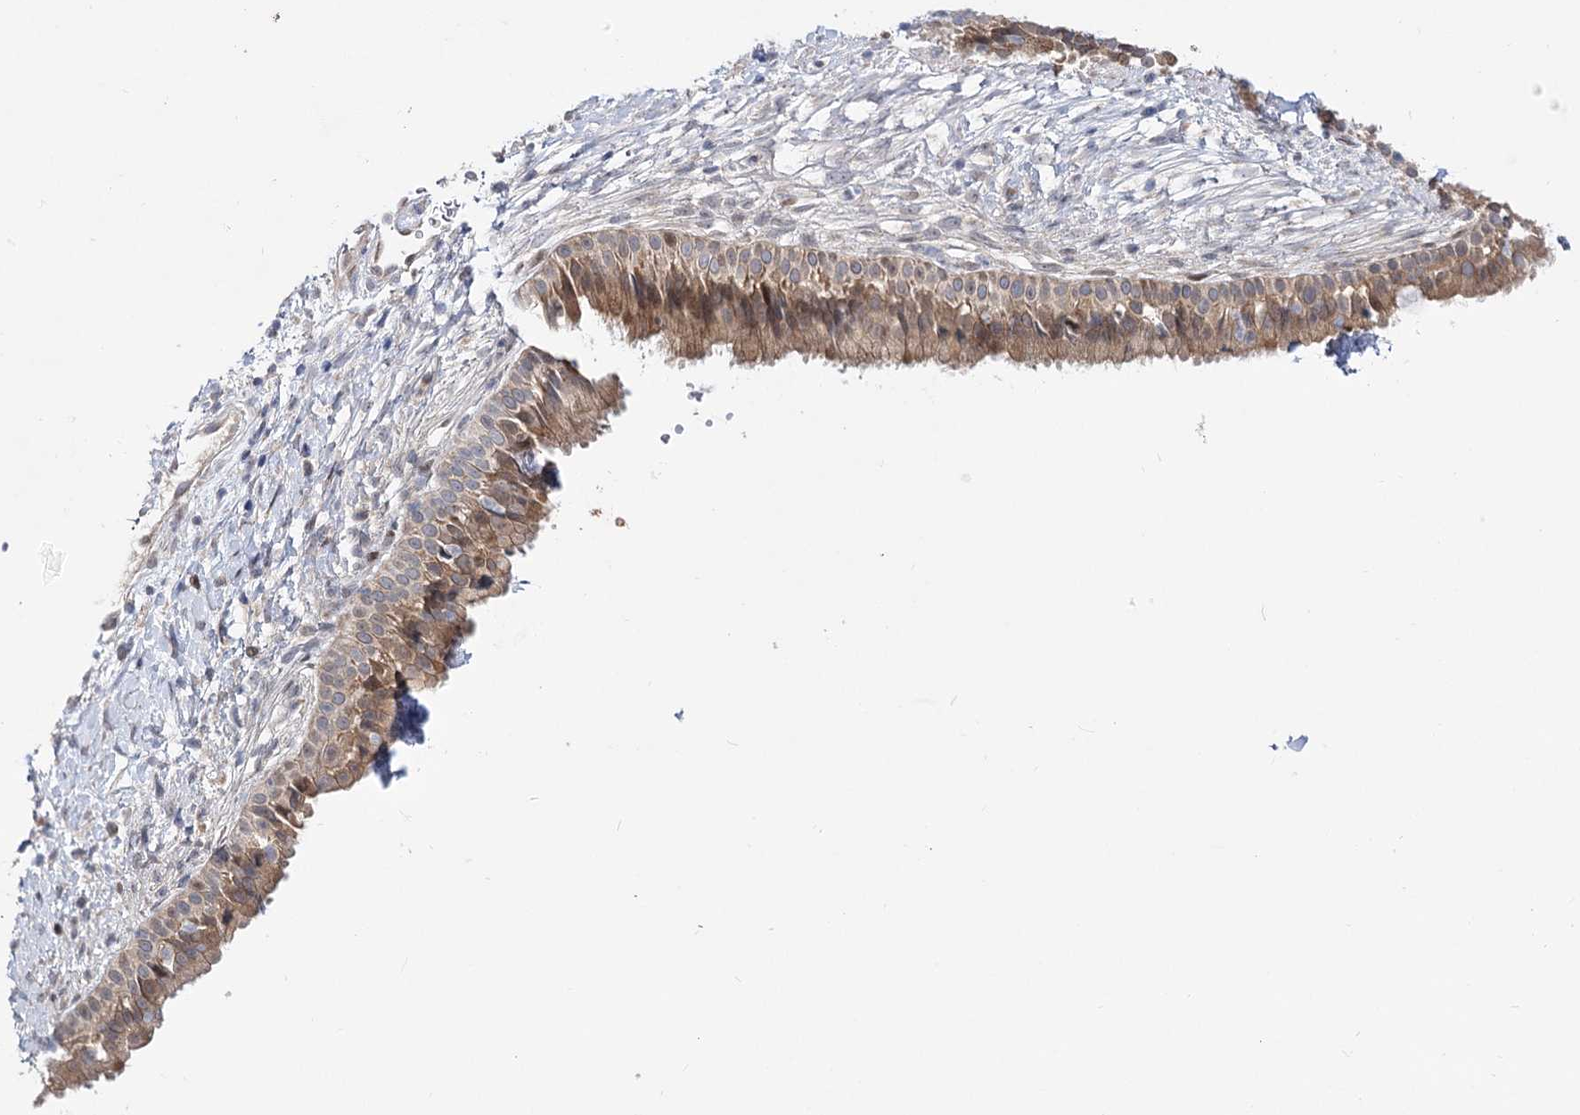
{"staining": {"intensity": "moderate", "quantity": ">75%", "location": "cytoplasmic/membranous"}, "tissue": "nasopharynx", "cell_type": "Respiratory epithelial cells", "image_type": "normal", "snomed": [{"axis": "morphology", "description": "Normal tissue, NOS"}, {"axis": "topography", "description": "Nasopharynx"}], "caption": "Brown immunohistochemical staining in unremarkable nasopharynx demonstrates moderate cytoplasmic/membranous positivity in approximately >75% of respiratory epithelial cells.", "gene": "ARHGAP32", "patient": {"sex": "male", "age": 22}}